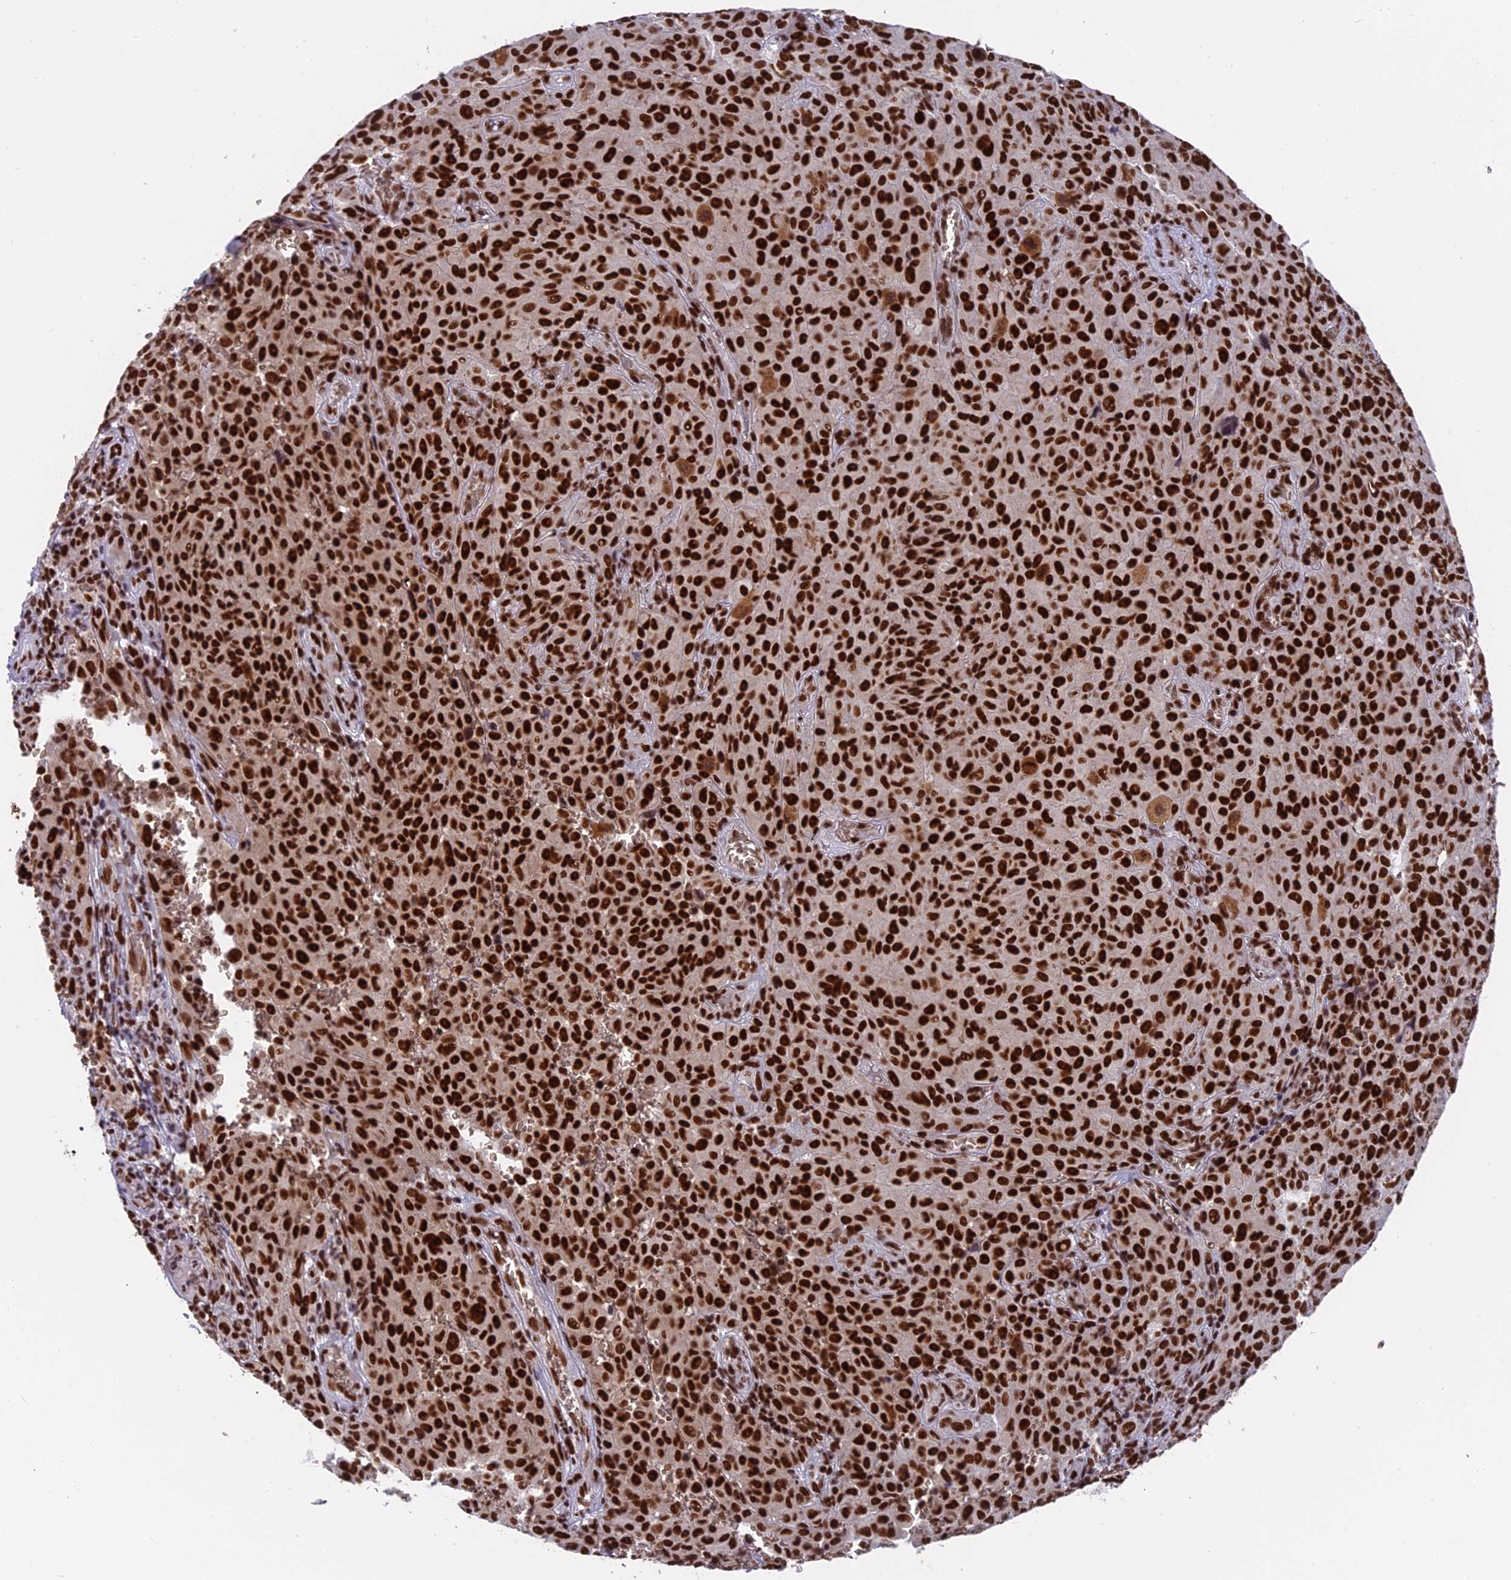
{"staining": {"intensity": "strong", "quantity": ">75%", "location": "nuclear"}, "tissue": "melanoma", "cell_type": "Tumor cells", "image_type": "cancer", "snomed": [{"axis": "morphology", "description": "Malignant melanoma, NOS"}, {"axis": "topography", "description": "Skin"}], "caption": "IHC of melanoma shows high levels of strong nuclear positivity in approximately >75% of tumor cells.", "gene": "EEF1AKMT3", "patient": {"sex": "female", "age": 82}}